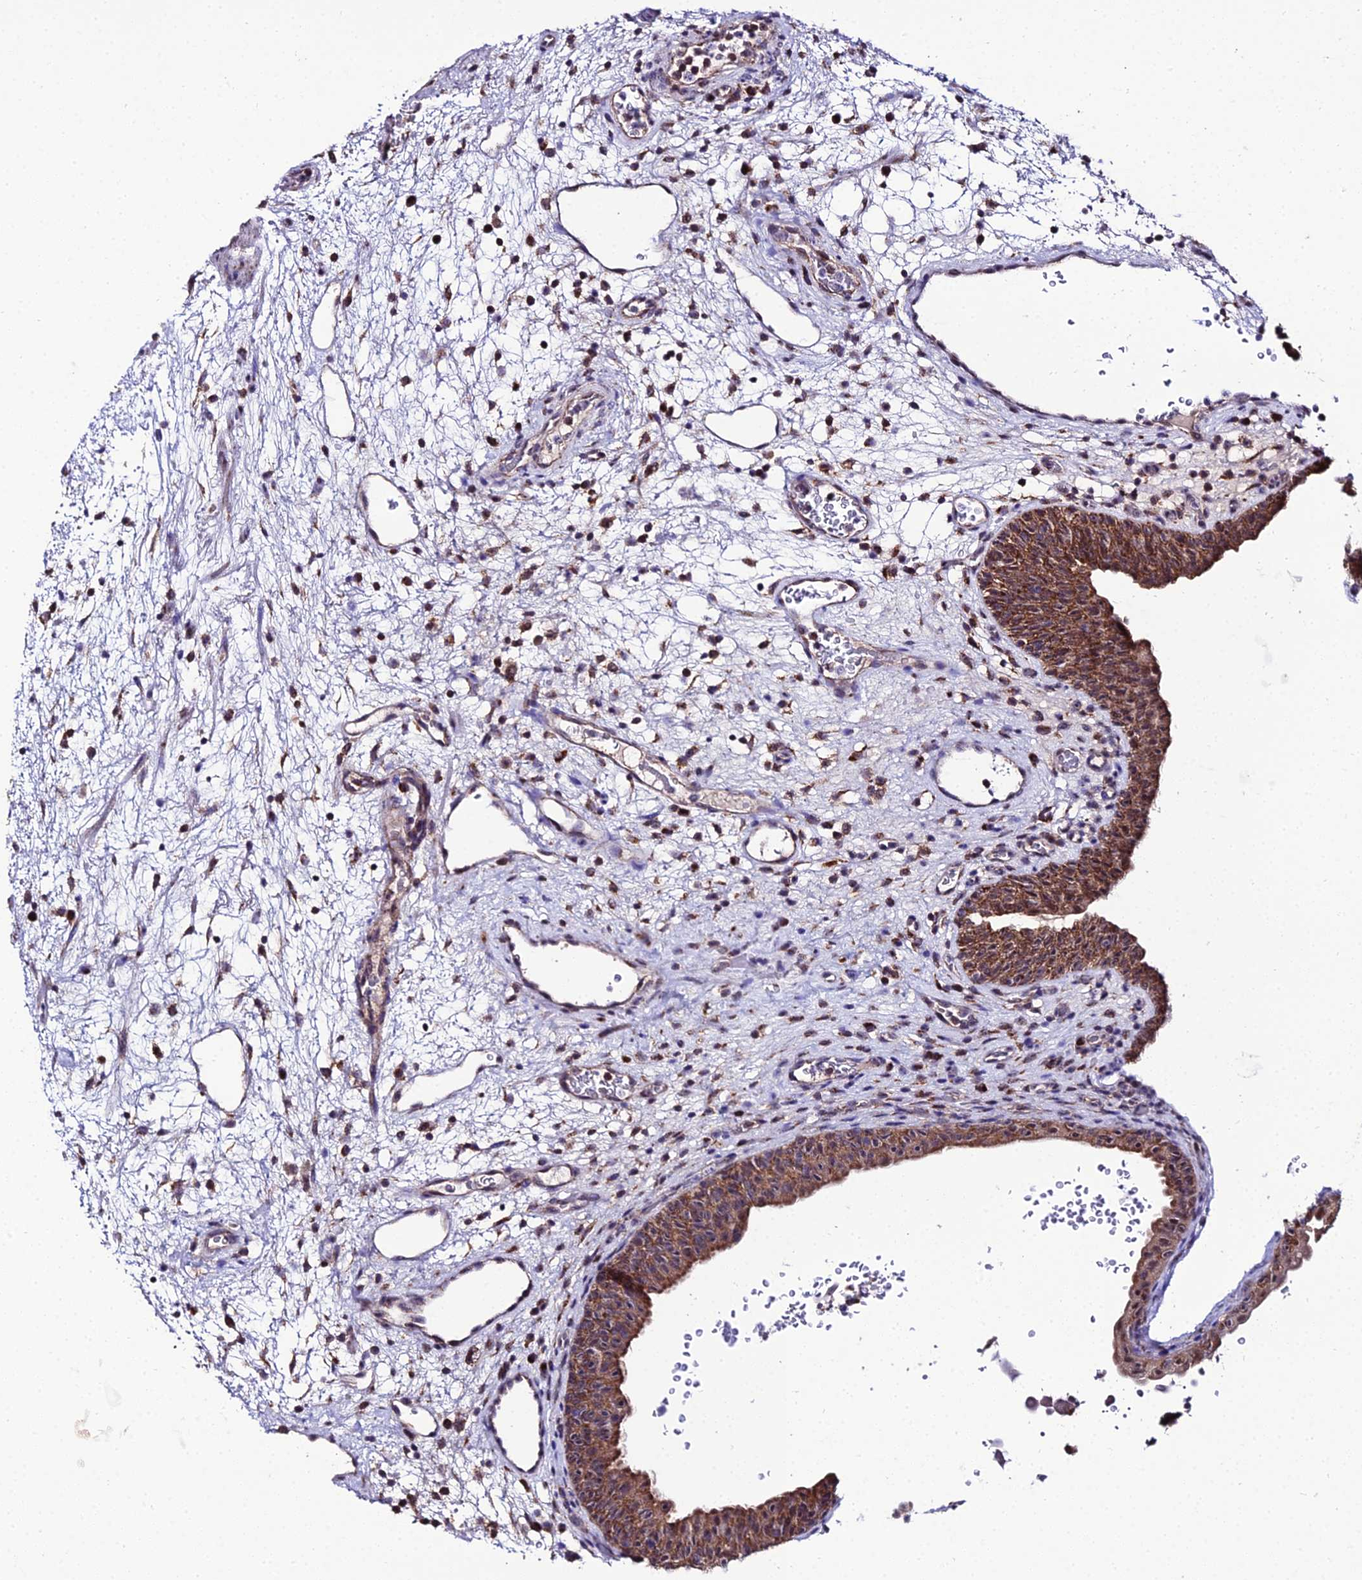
{"staining": {"intensity": "strong", "quantity": ">75%", "location": "cytoplasmic/membranous"}, "tissue": "urinary bladder", "cell_type": "Urothelial cells", "image_type": "normal", "snomed": [{"axis": "morphology", "description": "Normal tissue, NOS"}, {"axis": "topography", "description": "Urinary bladder"}], "caption": "Immunohistochemical staining of benign human urinary bladder demonstrates strong cytoplasmic/membranous protein positivity in about >75% of urothelial cells. (brown staining indicates protein expression, while blue staining denotes nuclei).", "gene": "PSMD2", "patient": {"sex": "male", "age": 71}}